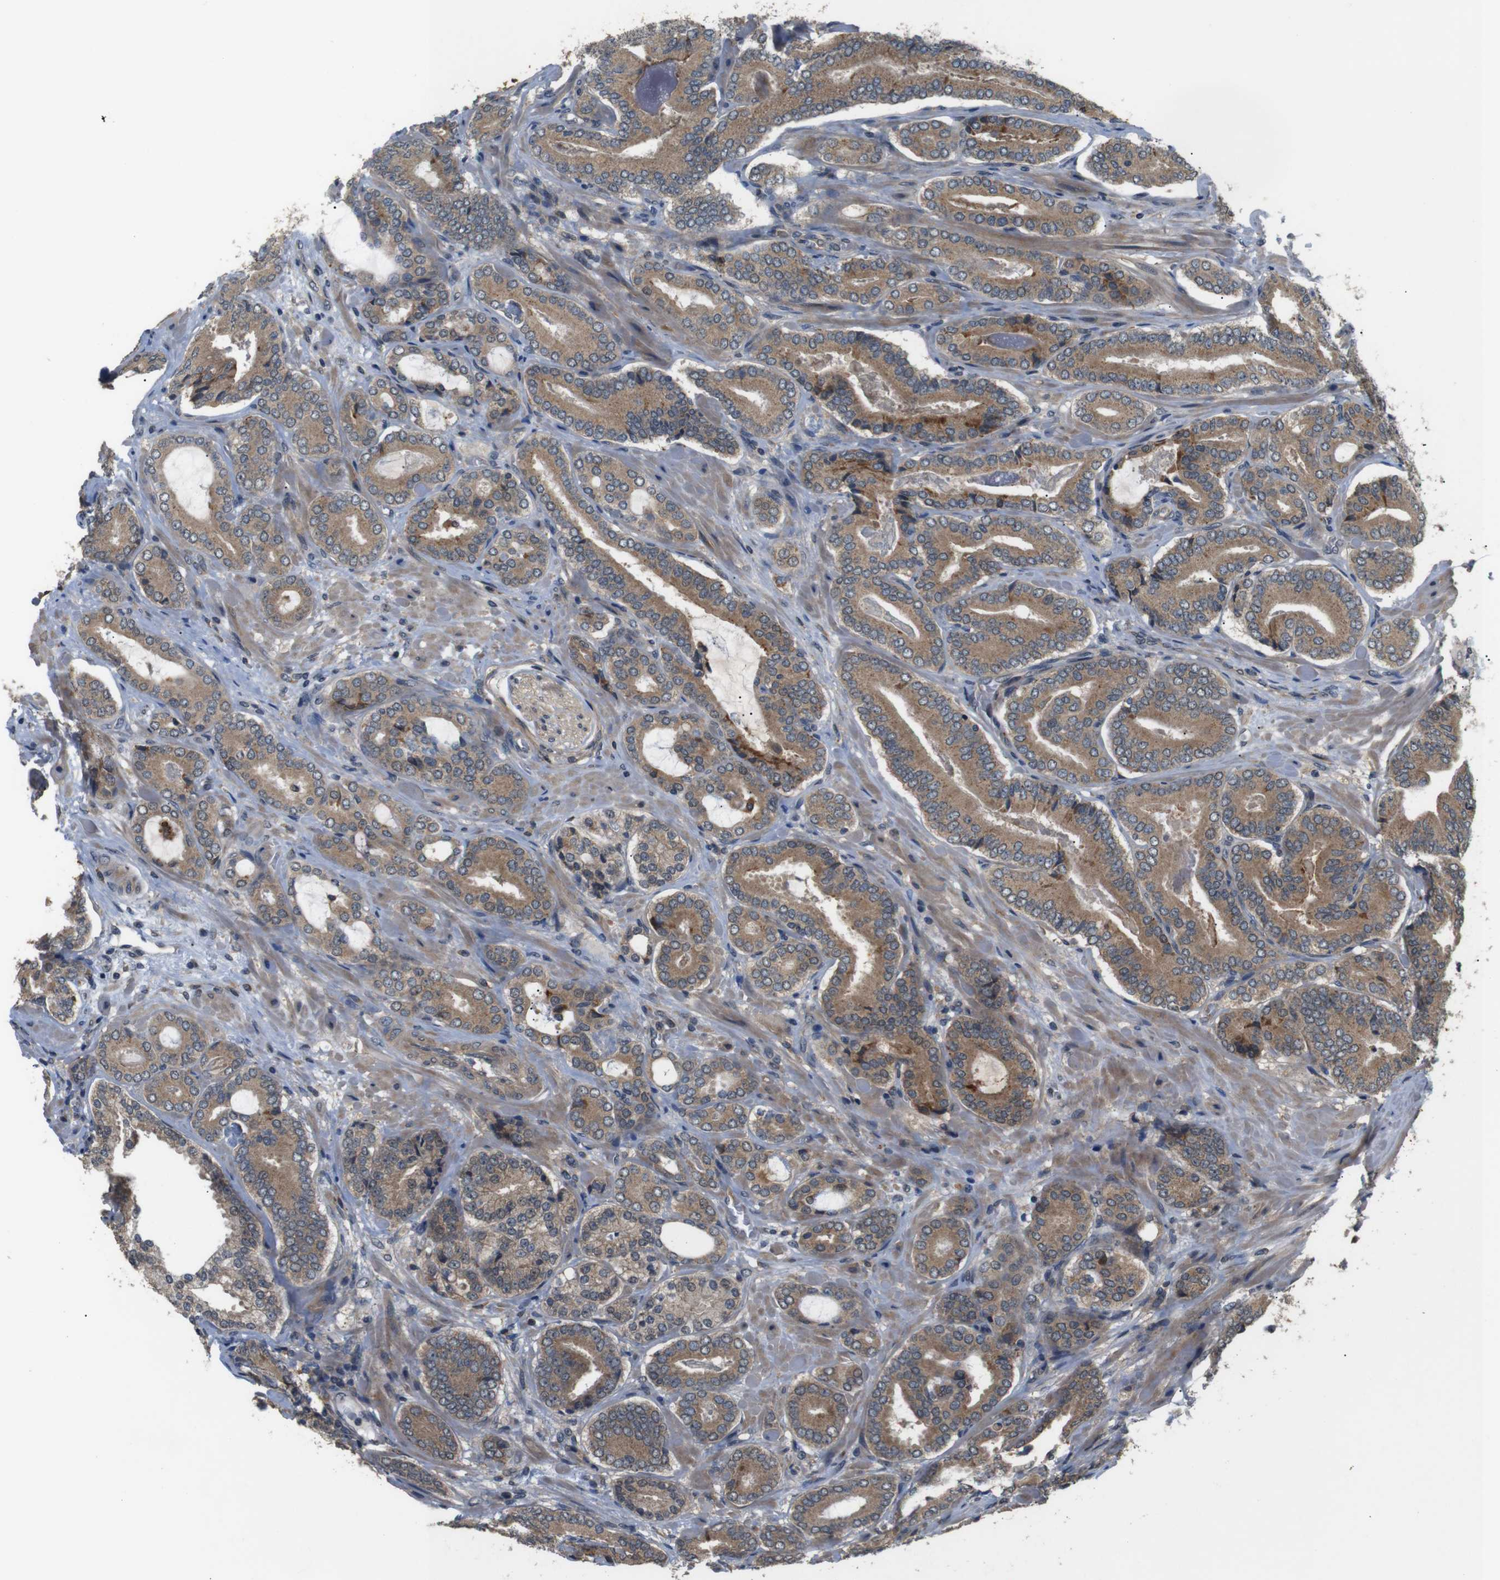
{"staining": {"intensity": "moderate", "quantity": ">75%", "location": "cytoplasmic/membranous"}, "tissue": "prostate cancer", "cell_type": "Tumor cells", "image_type": "cancer", "snomed": [{"axis": "morphology", "description": "Adenocarcinoma, High grade"}, {"axis": "topography", "description": "Prostate"}], "caption": "Immunohistochemistry of prostate cancer exhibits medium levels of moderate cytoplasmic/membranous positivity in approximately >75% of tumor cells. (IHC, brightfield microscopy, high magnification).", "gene": "EPHB2", "patient": {"sex": "male", "age": 61}}